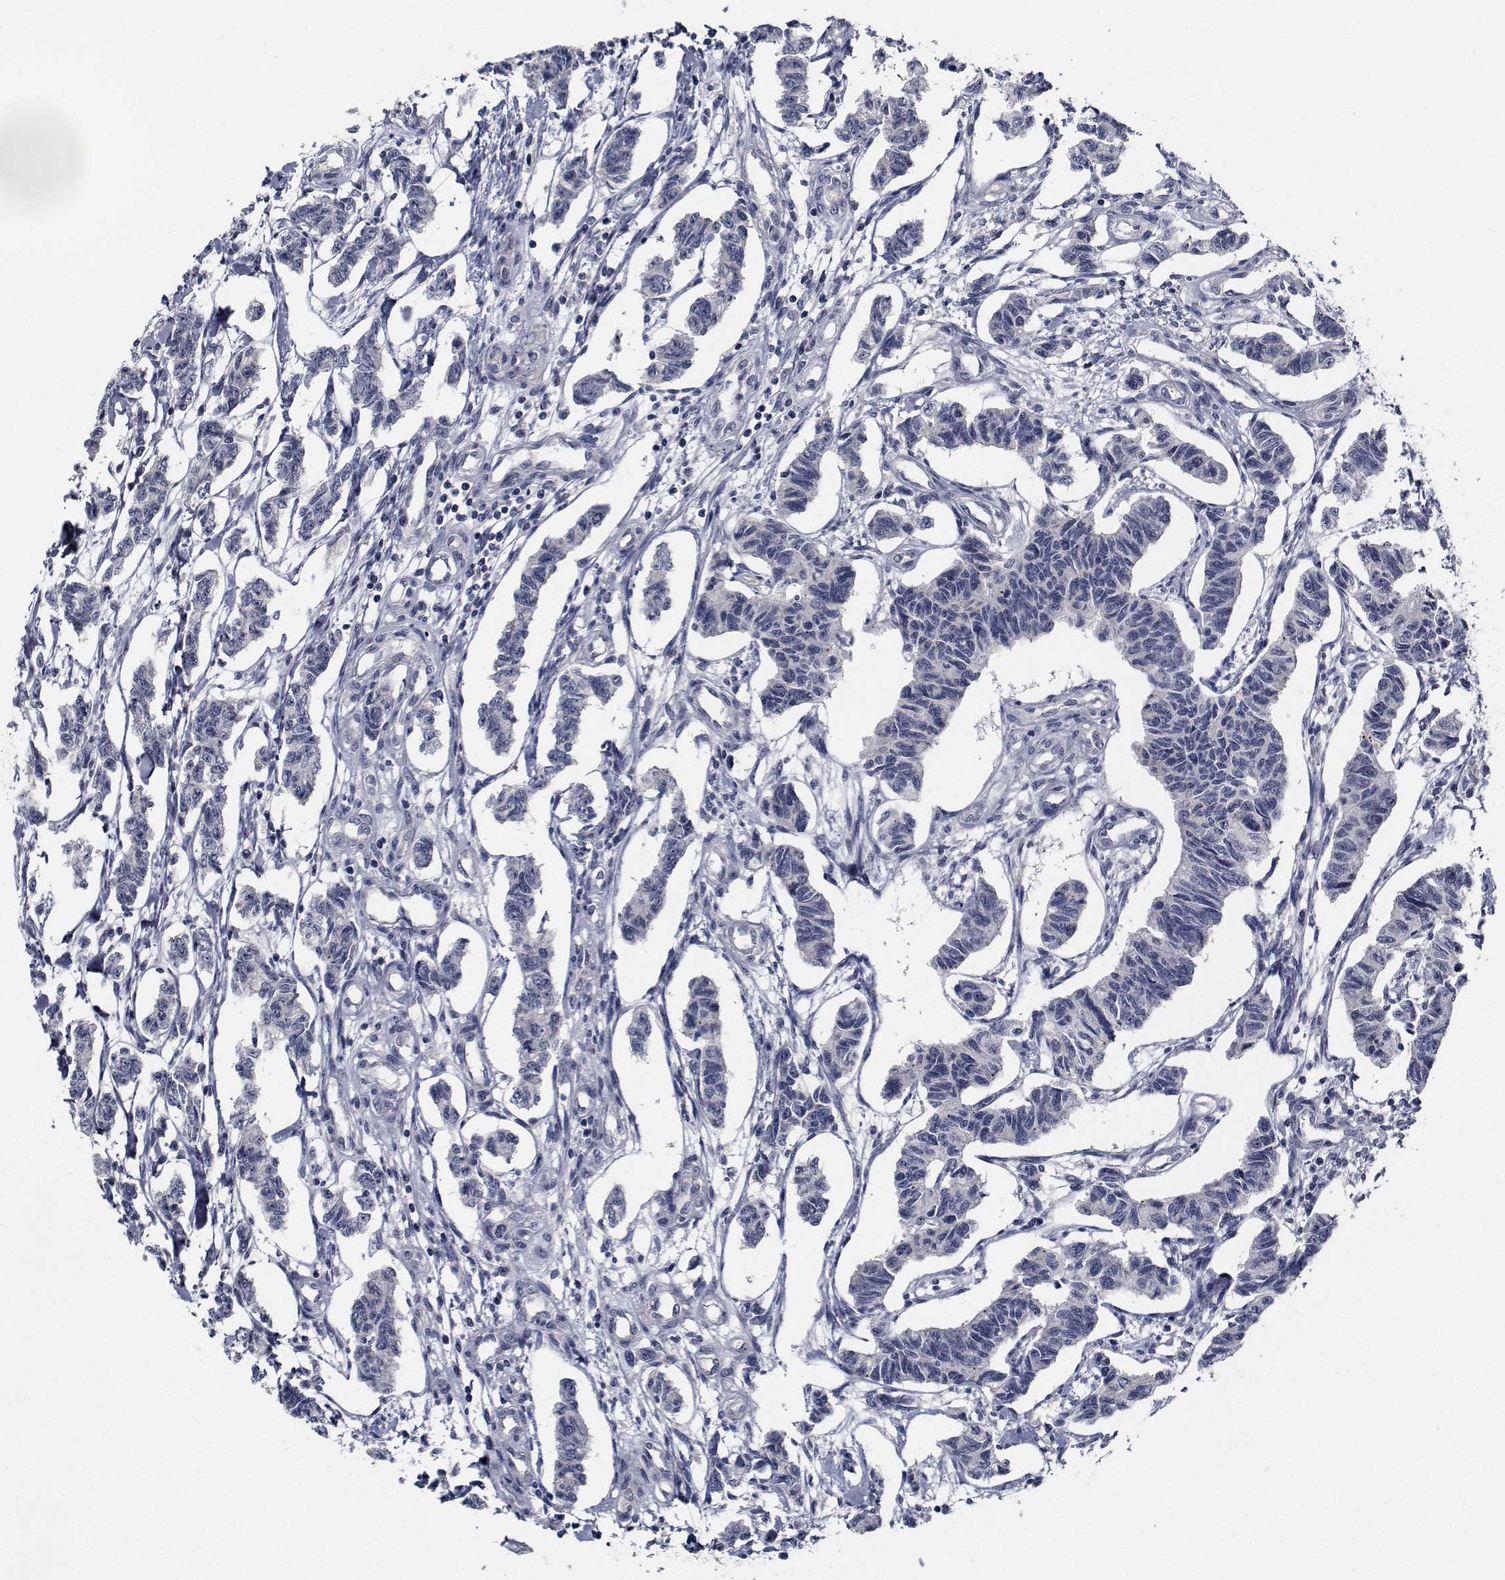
{"staining": {"intensity": "negative", "quantity": "none", "location": "none"}, "tissue": "carcinoid", "cell_type": "Tumor cells", "image_type": "cancer", "snomed": [{"axis": "morphology", "description": "Carcinoid, malignant, NOS"}, {"axis": "topography", "description": "Kidney"}], "caption": "A histopathology image of carcinoid stained for a protein exhibits no brown staining in tumor cells.", "gene": "NVL", "patient": {"sex": "female", "age": 41}}